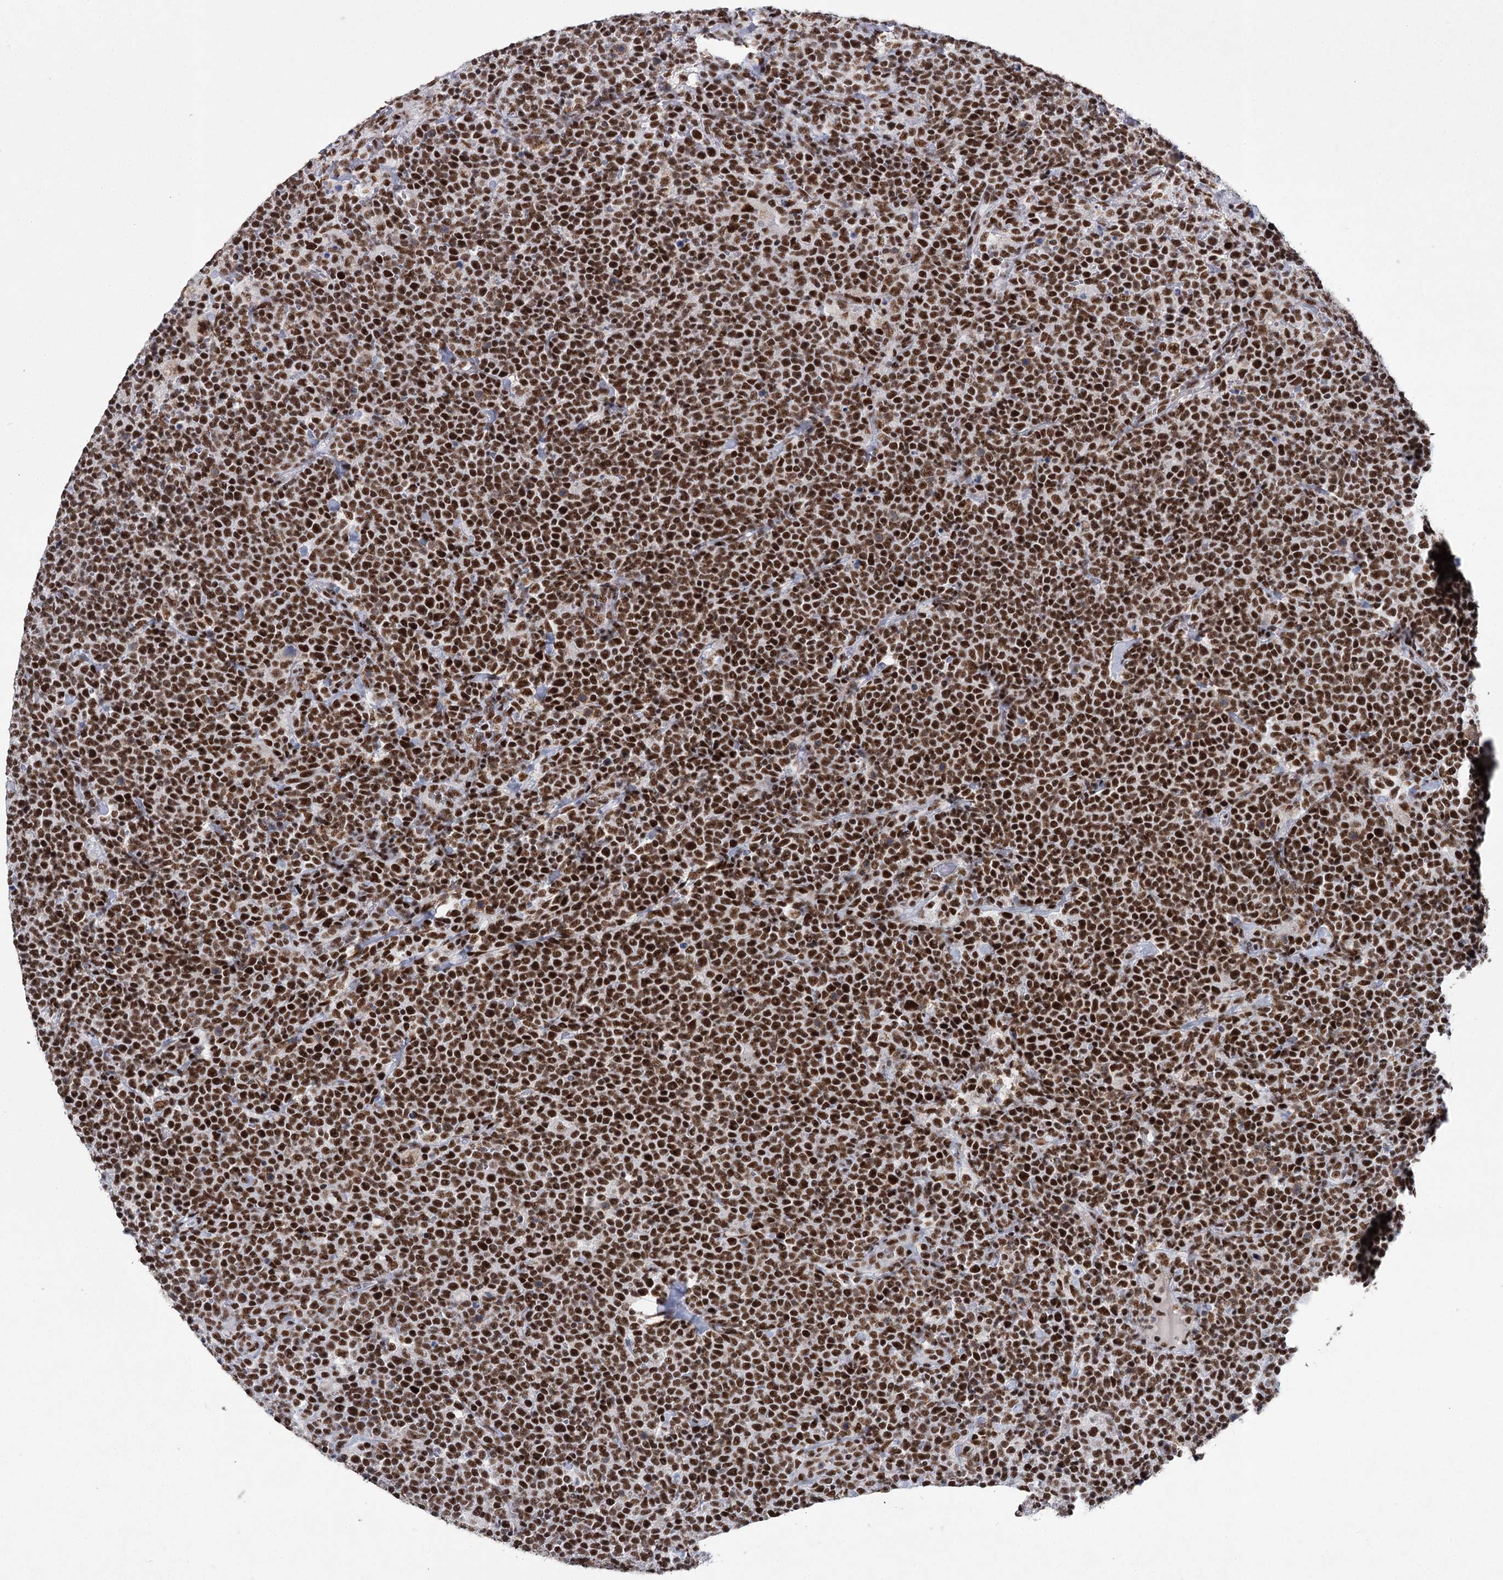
{"staining": {"intensity": "strong", "quantity": ">75%", "location": "nuclear"}, "tissue": "lymphoma", "cell_type": "Tumor cells", "image_type": "cancer", "snomed": [{"axis": "morphology", "description": "Malignant lymphoma, non-Hodgkin's type, High grade"}, {"axis": "topography", "description": "Lymph node"}], "caption": "High-grade malignant lymphoma, non-Hodgkin's type stained with DAB IHC demonstrates high levels of strong nuclear positivity in approximately >75% of tumor cells.", "gene": "SCAF8", "patient": {"sex": "male", "age": 61}}